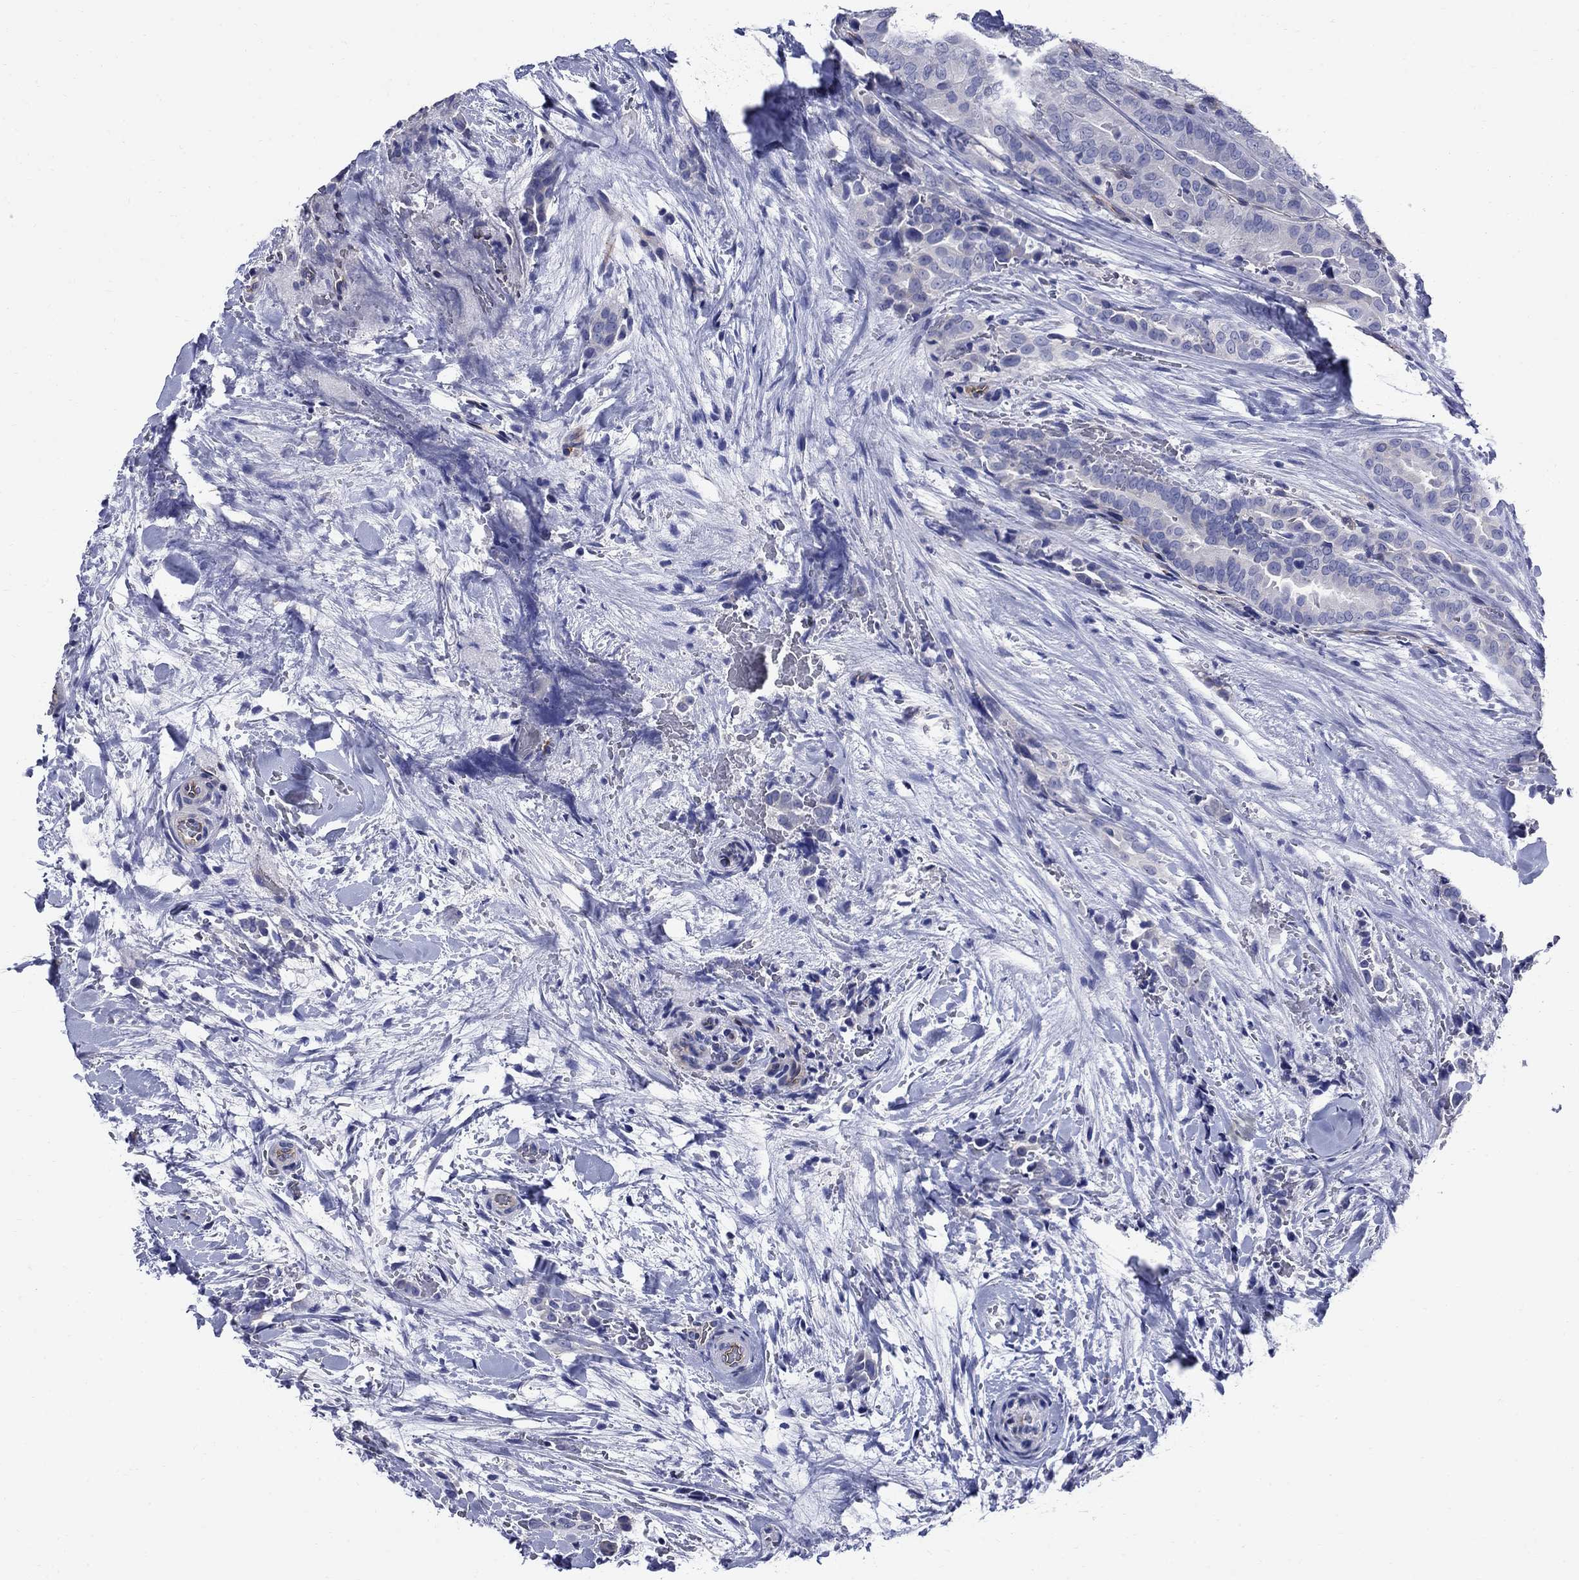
{"staining": {"intensity": "negative", "quantity": "none", "location": "none"}, "tissue": "thyroid cancer", "cell_type": "Tumor cells", "image_type": "cancer", "snomed": [{"axis": "morphology", "description": "Papillary adenocarcinoma, NOS"}, {"axis": "topography", "description": "Thyroid gland"}], "caption": "Tumor cells are negative for protein expression in human thyroid papillary adenocarcinoma.", "gene": "SMCP", "patient": {"sex": "male", "age": 61}}